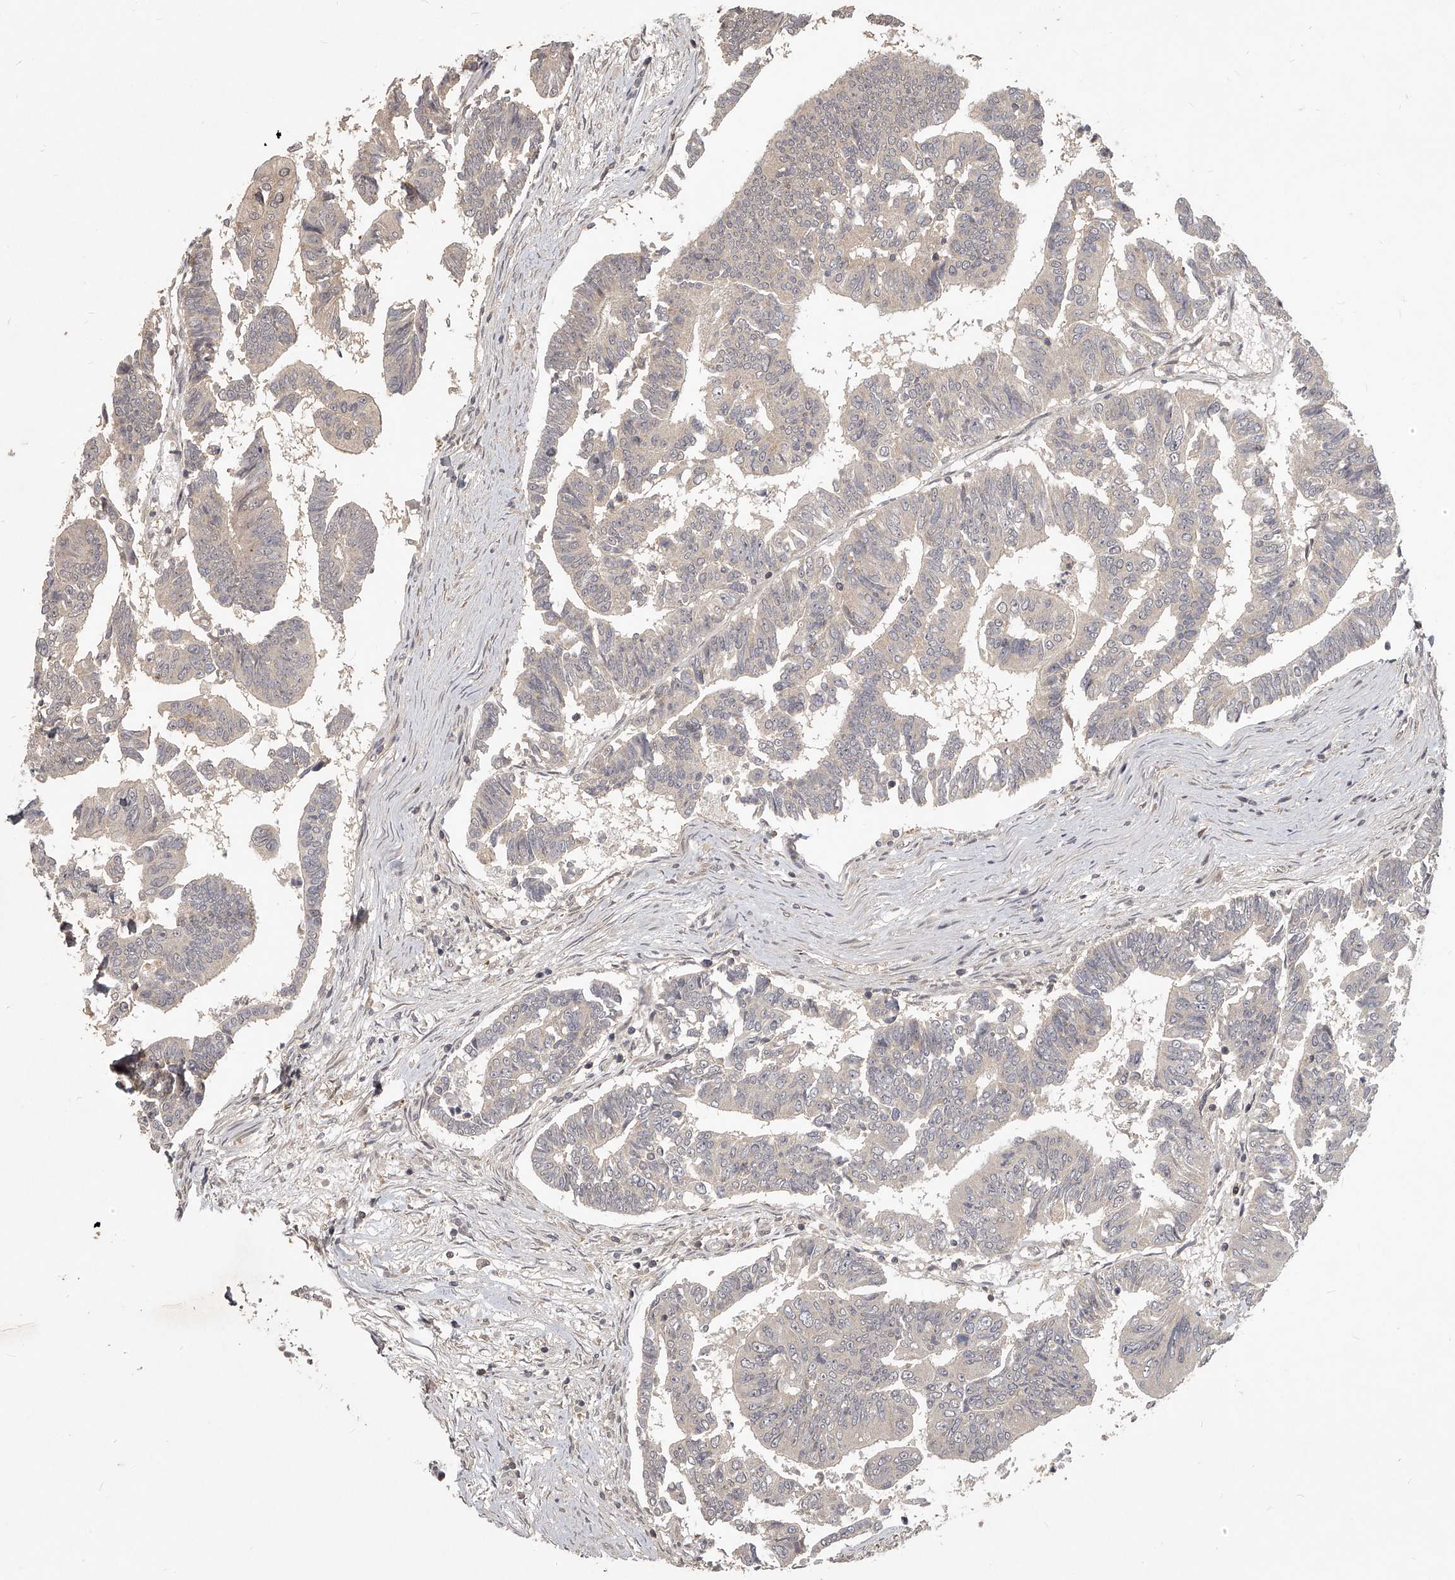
{"staining": {"intensity": "negative", "quantity": "none", "location": "none"}, "tissue": "colorectal cancer", "cell_type": "Tumor cells", "image_type": "cancer", "snomed": [{"axis": "morphology", "description": "Adenocarcinoma, NOS"}, {"axis": "topography", "description": "Rectum"}], "caption": "Tumor cells show no significant expression in colorectal cancer (adenocarcinoma). Nuclei are stained in blue.", "gene": "SLC37A1", "patient": {"sex": "female", "age": 65}}